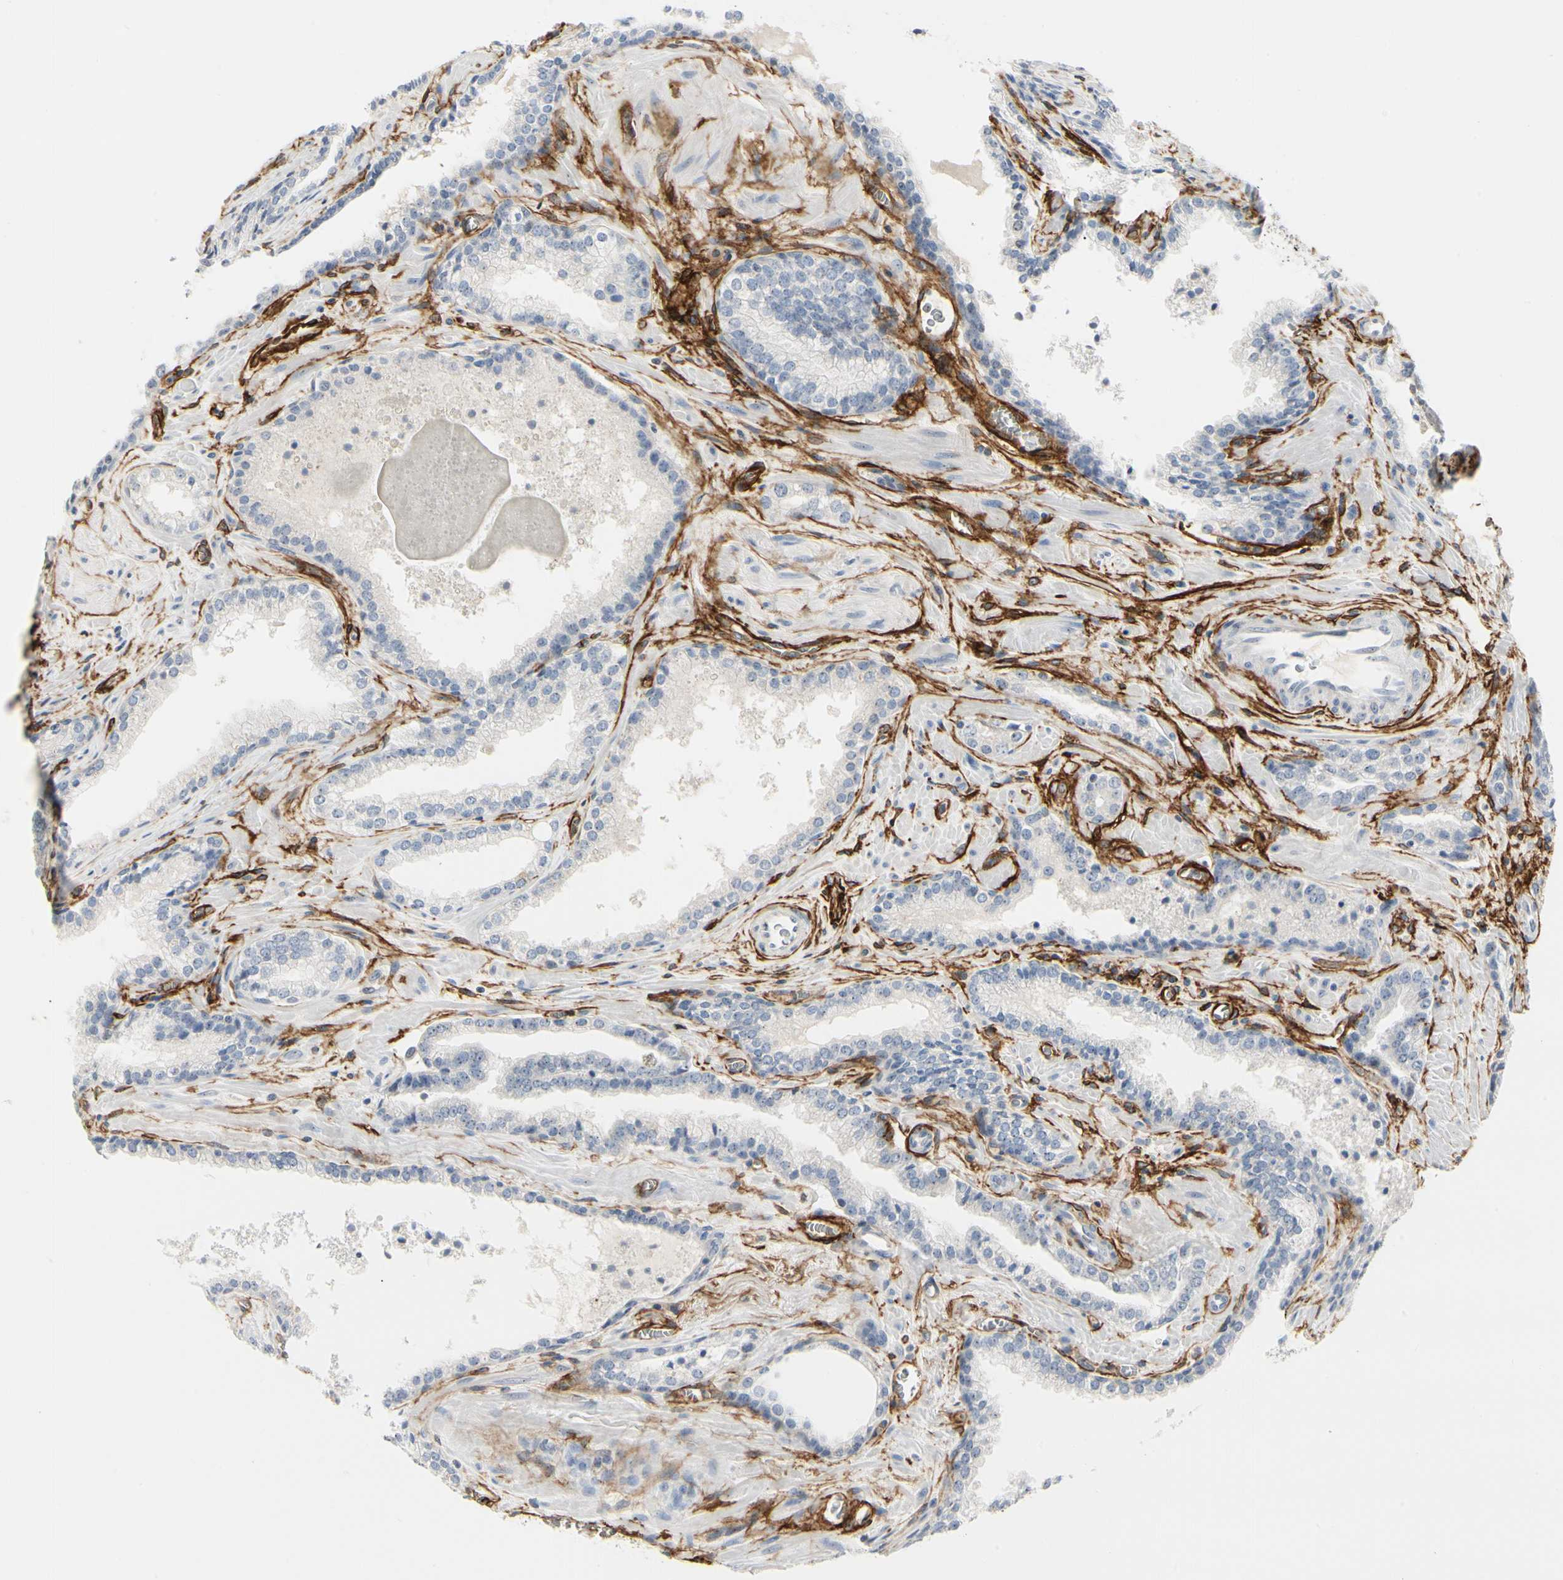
{"staining": {"intensity": "negative", "quantity": "none", "location": "none"}, "tissue": "prostate cancer", "cell_type": "Tumor cells", "image_type": "cancer", "snomed": [{"axis": "morphology", "description": "Adenocarcinoma, Low grade"}, {"axis": "topography", "description": "Prostate"}], "caption": "Immunohistochemical staining of human low-grade adenocarcinoma (prostate) demonstrates no significant staining in tumor cells.", "gene": "GGT5", "patient": {"sex": "male", "age": 60}}